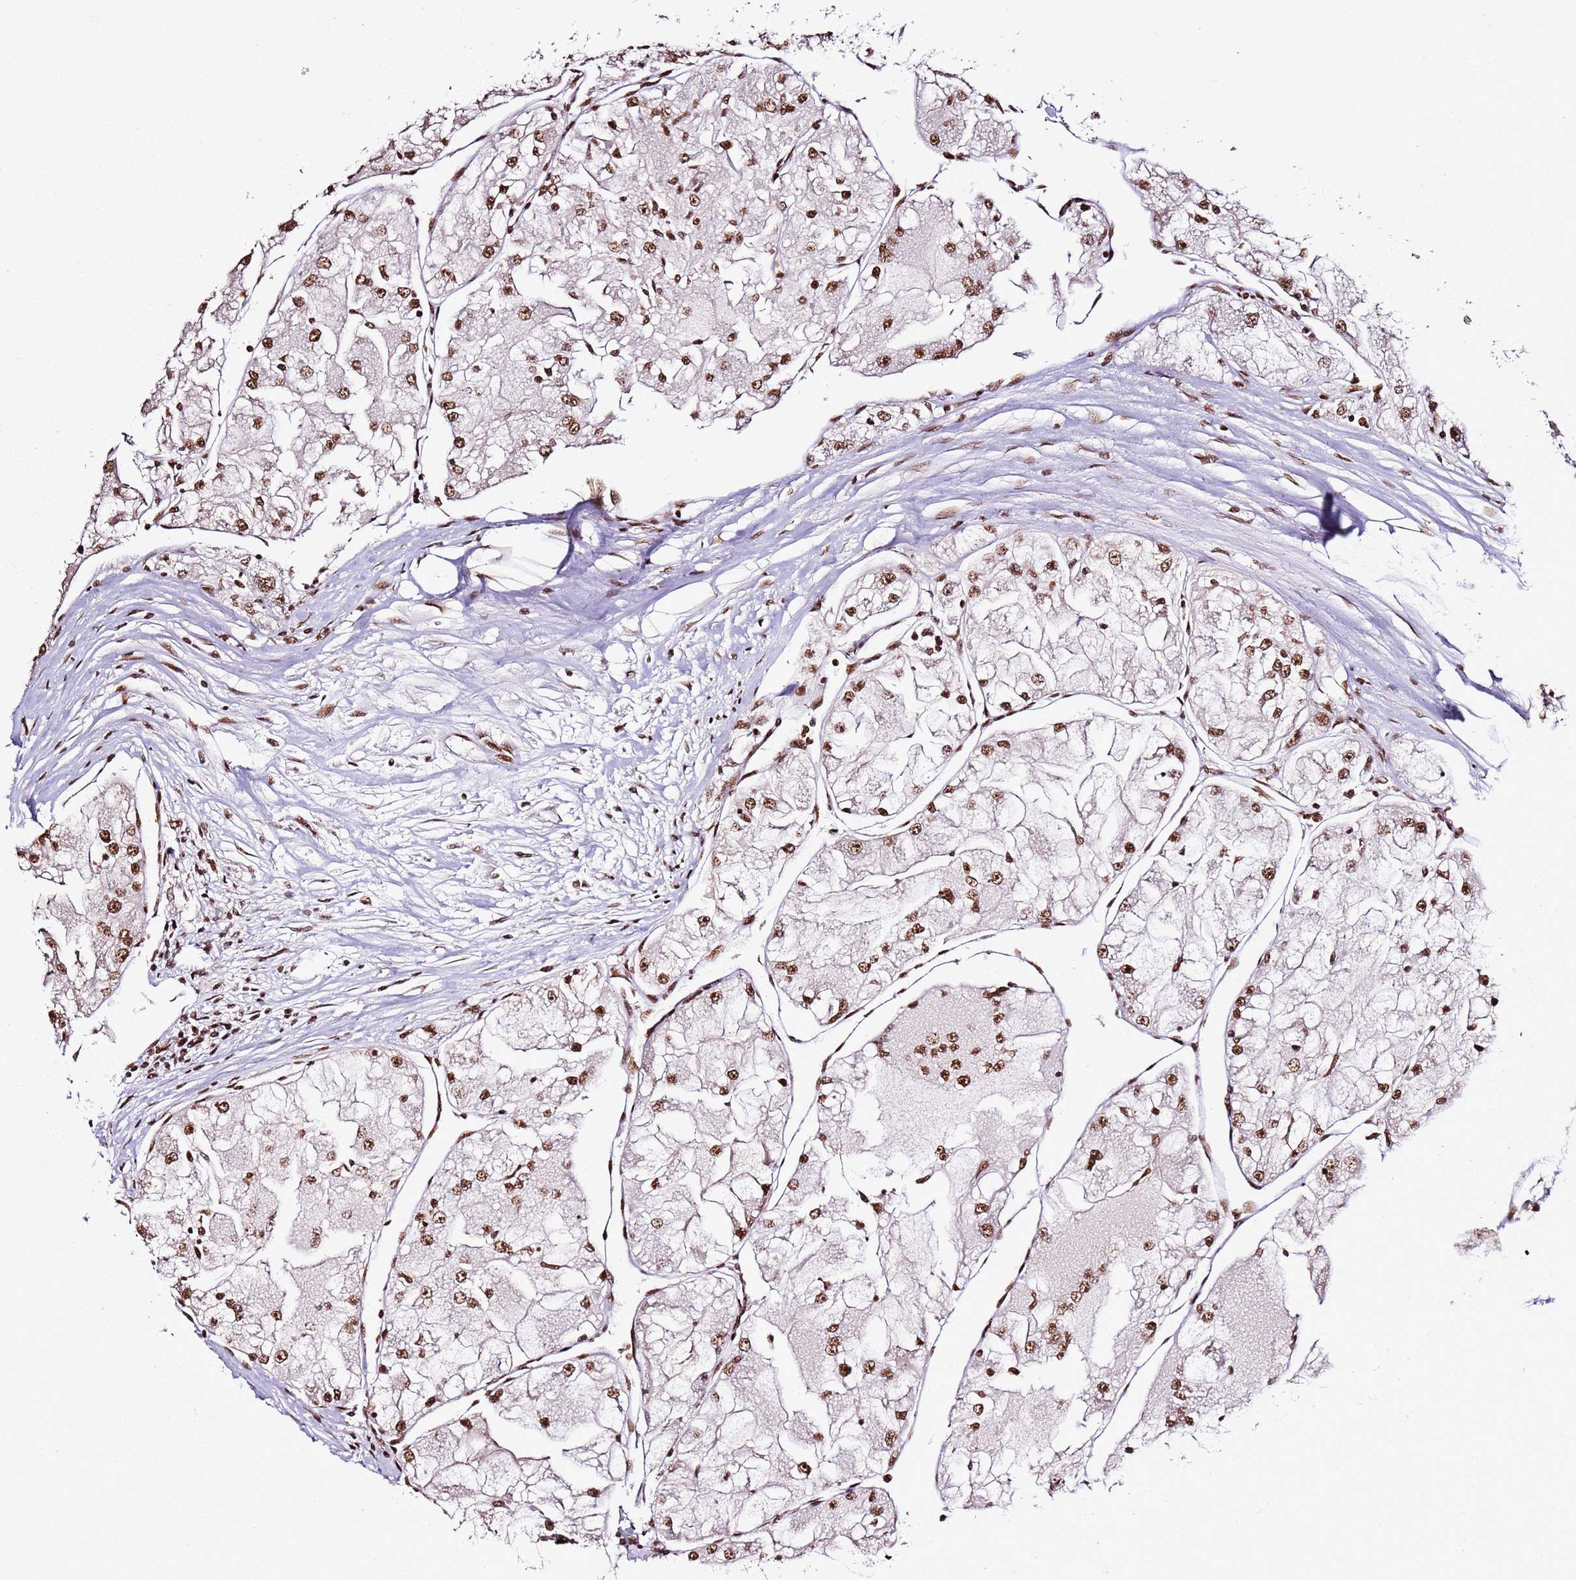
{"staining": {"intensity": "moderate", "quantity": ">75%", "location": "nuclear"}, "tissue": "renal cancer", "cell_type": "Tumor cells", "image_type": "cancer", "snomed": [{"axis": "morphology", "description": "Adenocarcinoma, NOS"}, {"axis": "topography", "description": "Kidney"}], "caption": "Renal cancer (adenocarcinoma) stained with a protein marker exhibits moderate staining in tumor cells.", "gene": "C6orf226", "patient": {"sex": "female", "age": 72}}